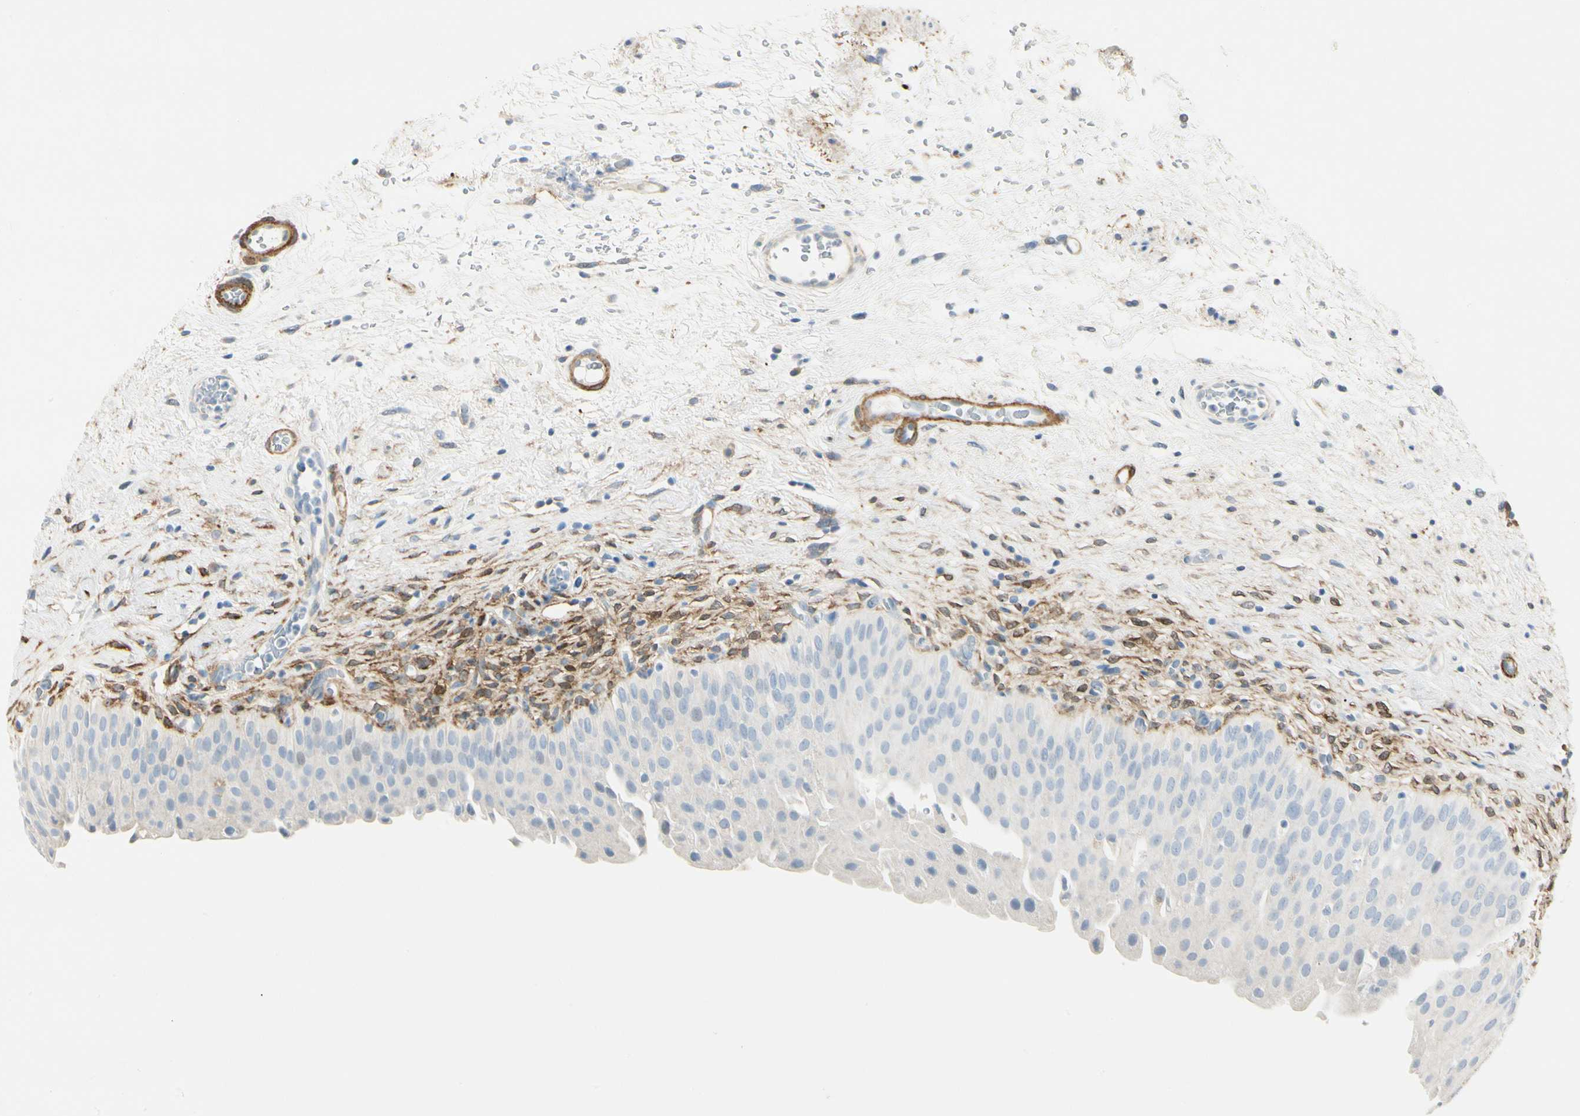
{"staining": {"intensity": "negative", "quantity": "none", "location": "none"}, "tissue": "urinary bladder", "cell_type": "Urothelial cells", "image_type": "normal", "snomed": [{"axis": "morphology", "description": "Normal tissue, NOS"}, {"axis": "morphology", "description": "Urothelial carcinoma, High grade"}, {"axis": "topography", "description": "Urinary bladder"}], "caption": "Immunohistochemistry (IHC) micrograph of benign urinary bladder: human urinary bladder stained with DAB shows no significant protein staining in urothelial cells.", "gene": "AMPH", "patient": {"sex": "male", "age": 46}}